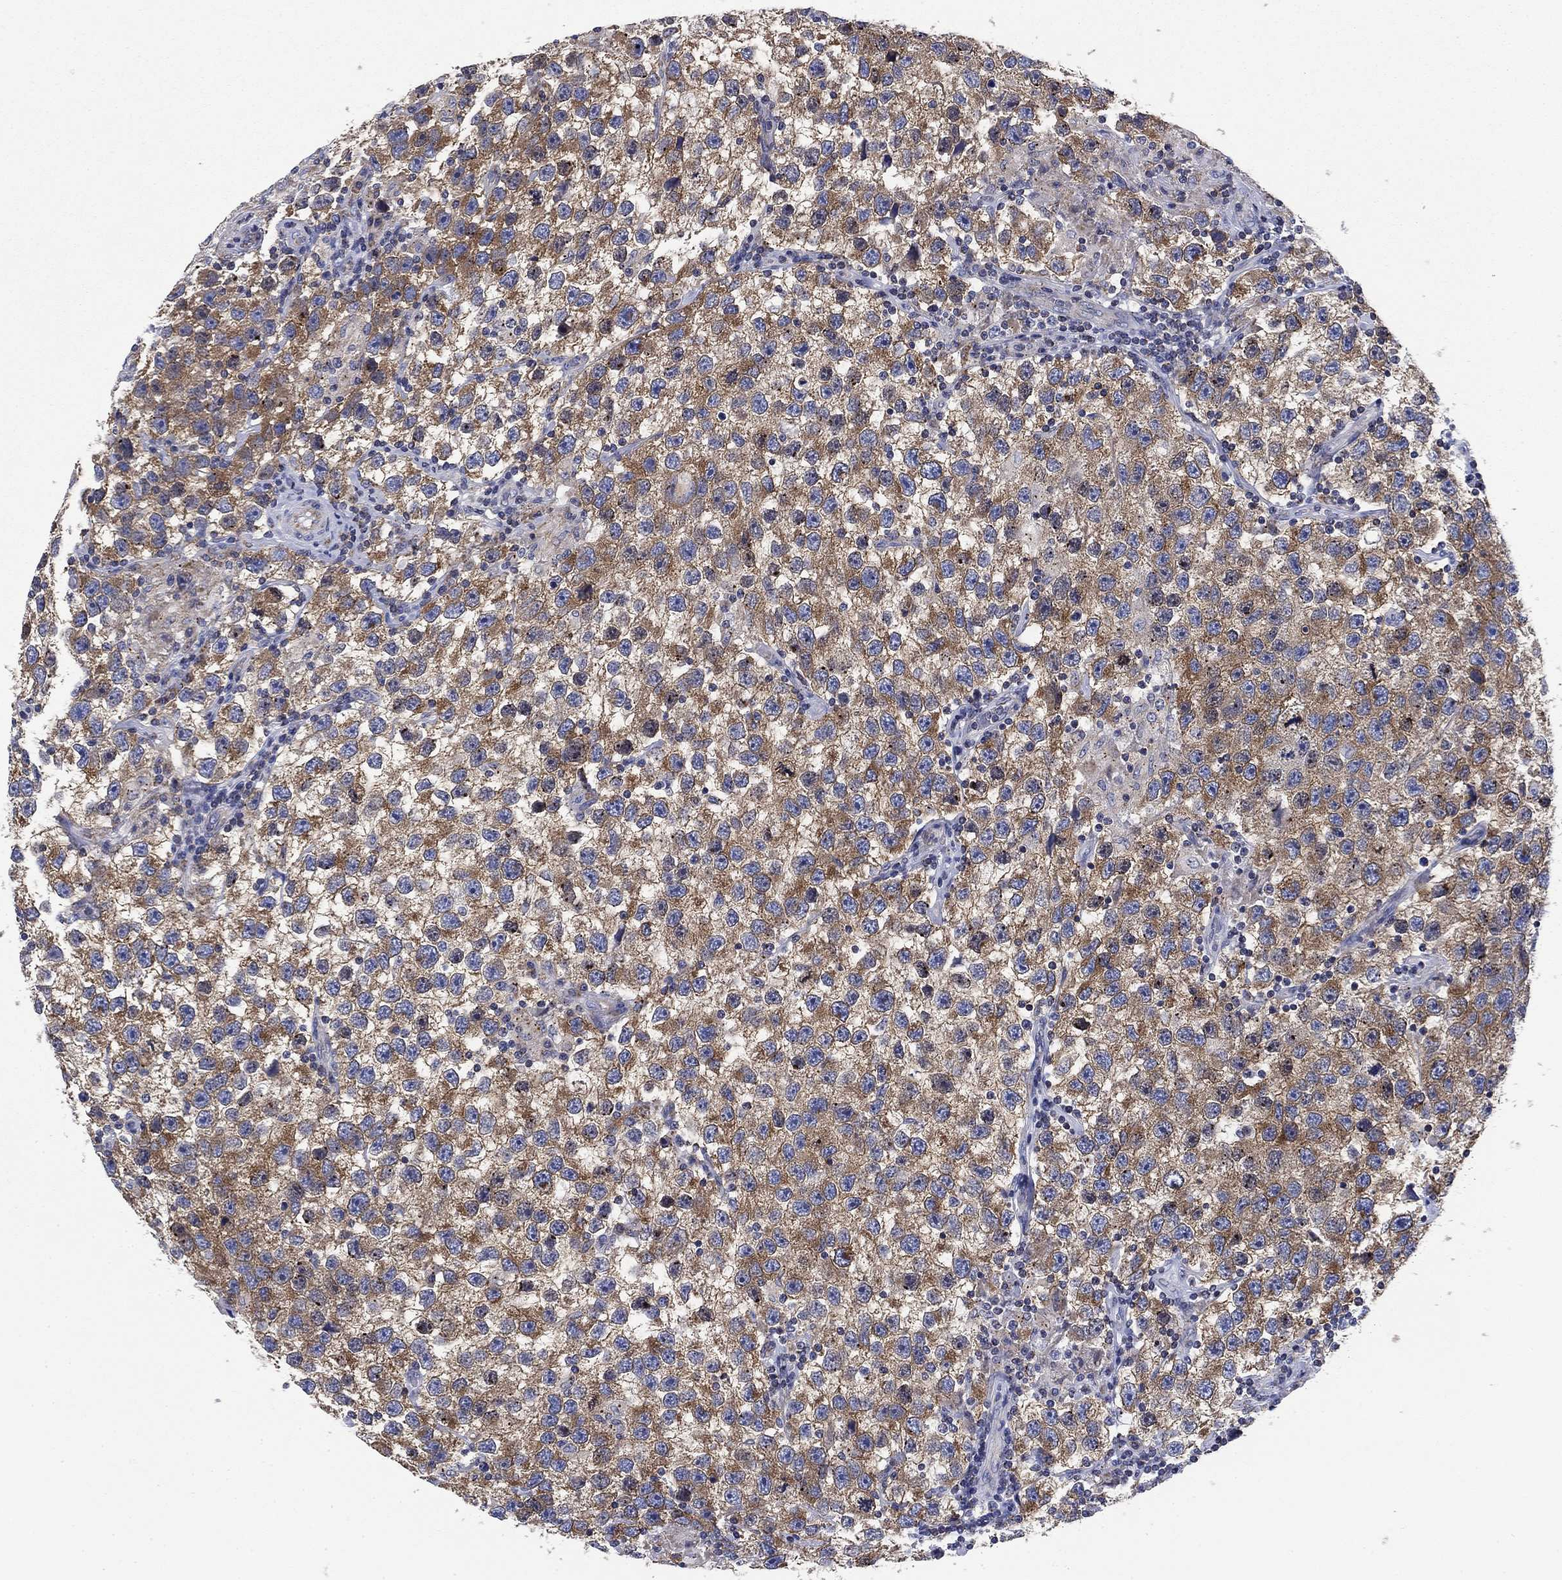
{"staining": {"intensity": "strong", "quantity": "25%-75%", "location": "cytoplasmic/membranous"}, "tissue": "testis cancer", "cell_type": "Tumor cells", "image_type": "cancer", "snomed": [{"axis": "morphology", "description": "Seminoma, NOS"}, {"axis": "topography", "description": "Testis"}], "caption": "Immunohistochemistry of human testis seminoma reveals high levels of strong cytoplasmic/membranous positivity in about 25%-75% of tumor cells.", "gene": "NACAD", "patient": {"sex": "male", "age": 26}}